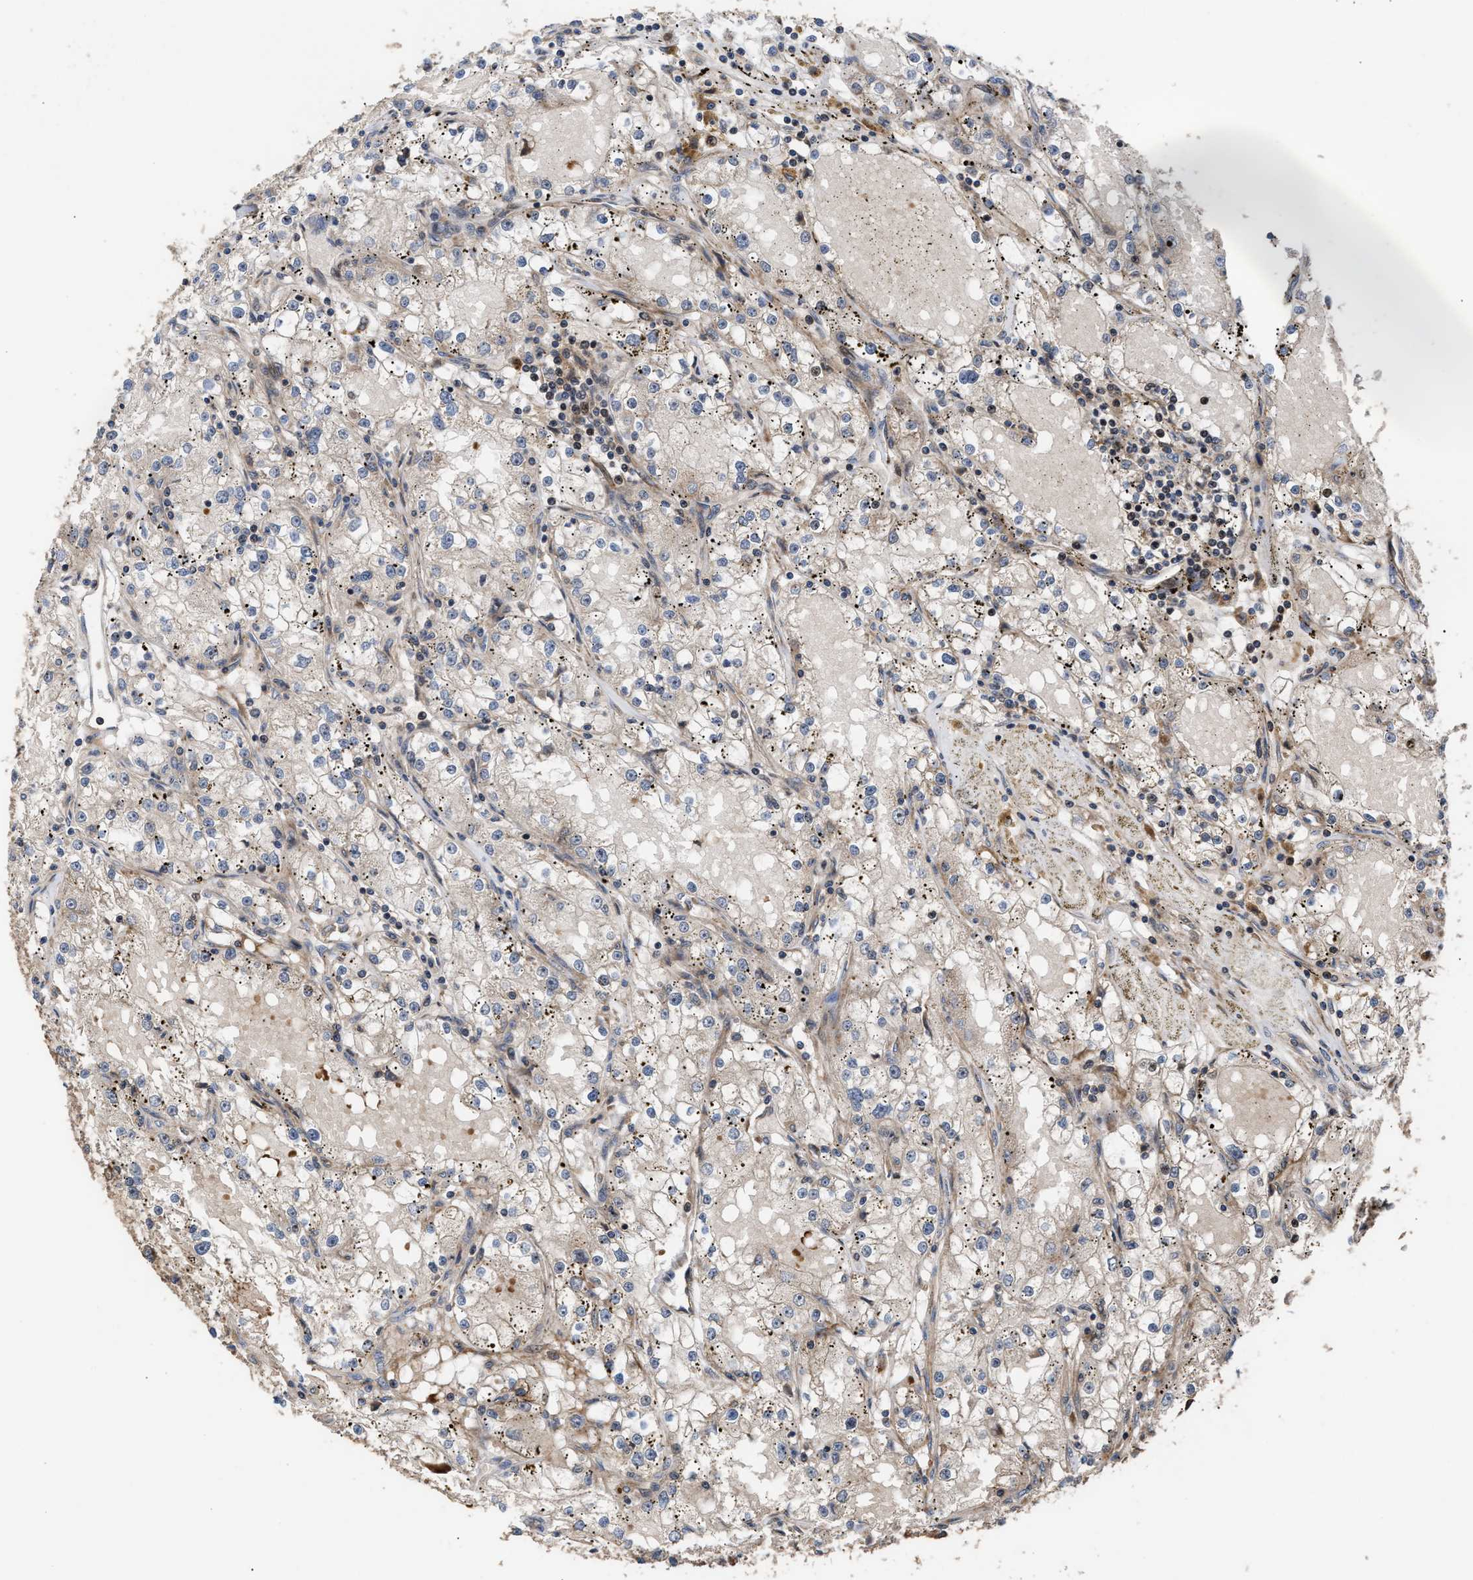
{"staining": {"intensity": "negative", "quantity": "none", "location": "none"}, "tissue": "renal cancer", "cell_type": "Tumor cells", "image_type": "cancer", "snomed": [{"axis": "morphology", "description": "Adenocarcinoma, NOS"}, {"axis": "topography", "description": "Kidney"}], "caption": "This is an IHC histopathology image of adenocarcinoma (renal). There is no staining in tumor cells.", "gene": "STAU1", "patient": {"sex": "male", "age": 56}}